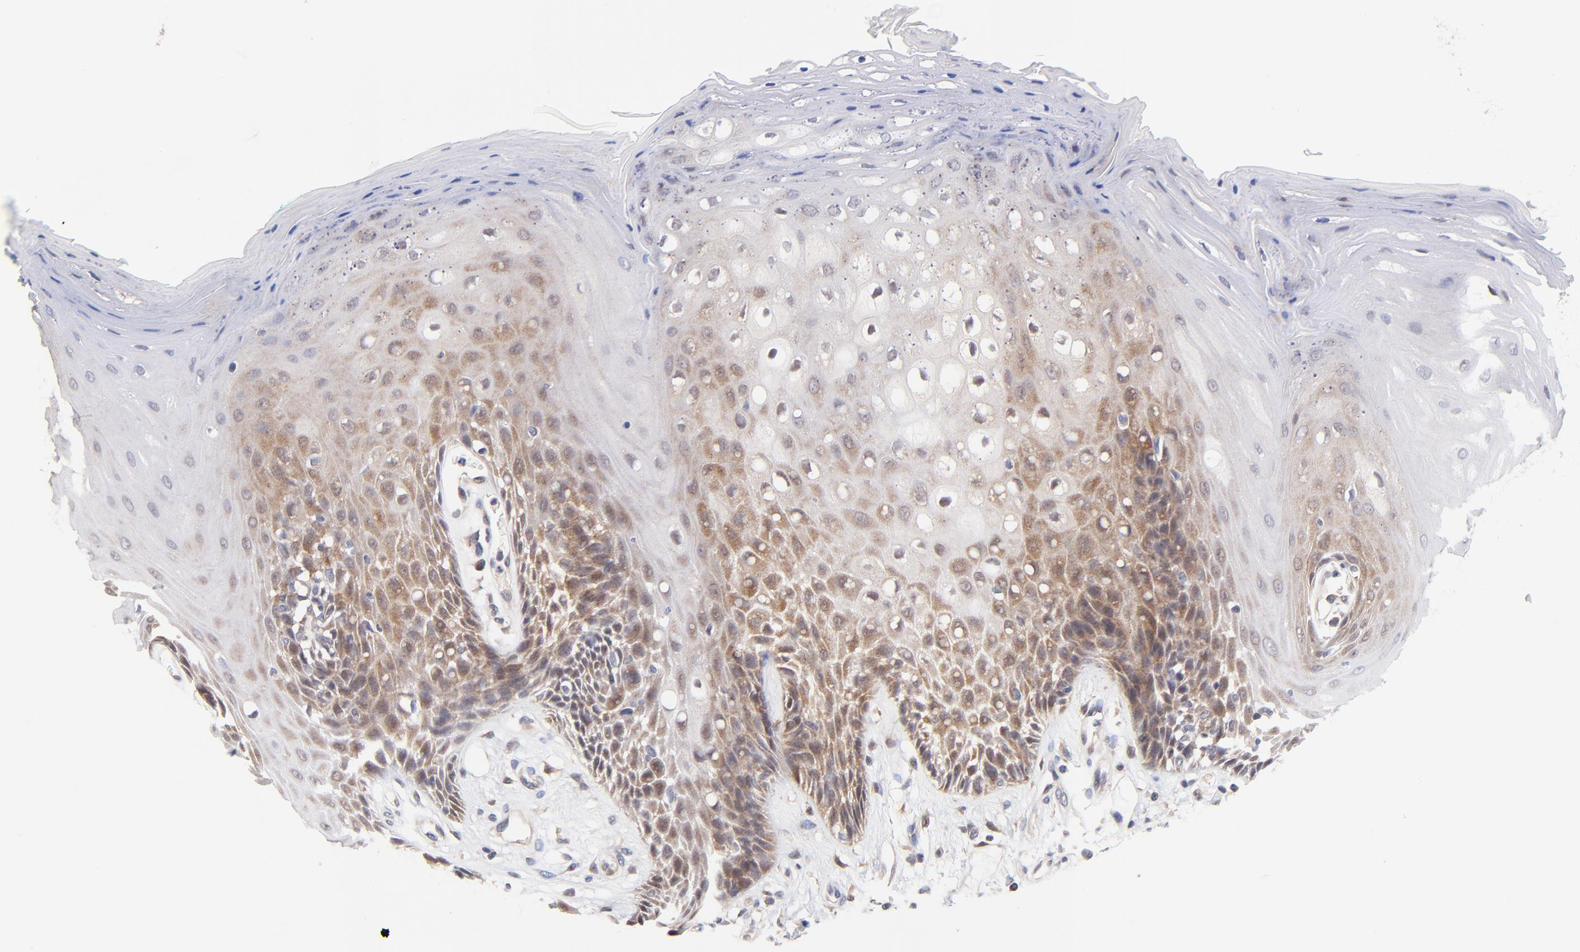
{"staining": {"intensity": "moderate", "quantity": "25%-75%", "location": "cytoplasmic/membranous"}, "tissue": "oral mucosa", "cell_type": "Squamous epithelial cells", "image_type": "normal", "snomed": [{"axis": "morphology", "description": "Normal tissue, NOS"}, {"axis": "morphology", "description": "Squamous cell carcinoma, NOS"}, {"axis": "topography", "description": "Skeletal muscle"}, {"axis": "topography", "description": "Oral tissue"}, {"axis": "topography", "description": "Head-Neck"}], "caption": "An immunohistochemistry (IHC) image of normal tissue is shown. Protein staining in brown labels moderate cytoplasmic/membranous positivity in oral mucosa within squamous epithelial cells.", "gene": "TXNL1", "patient": {"sex": "female", "age": 84}}